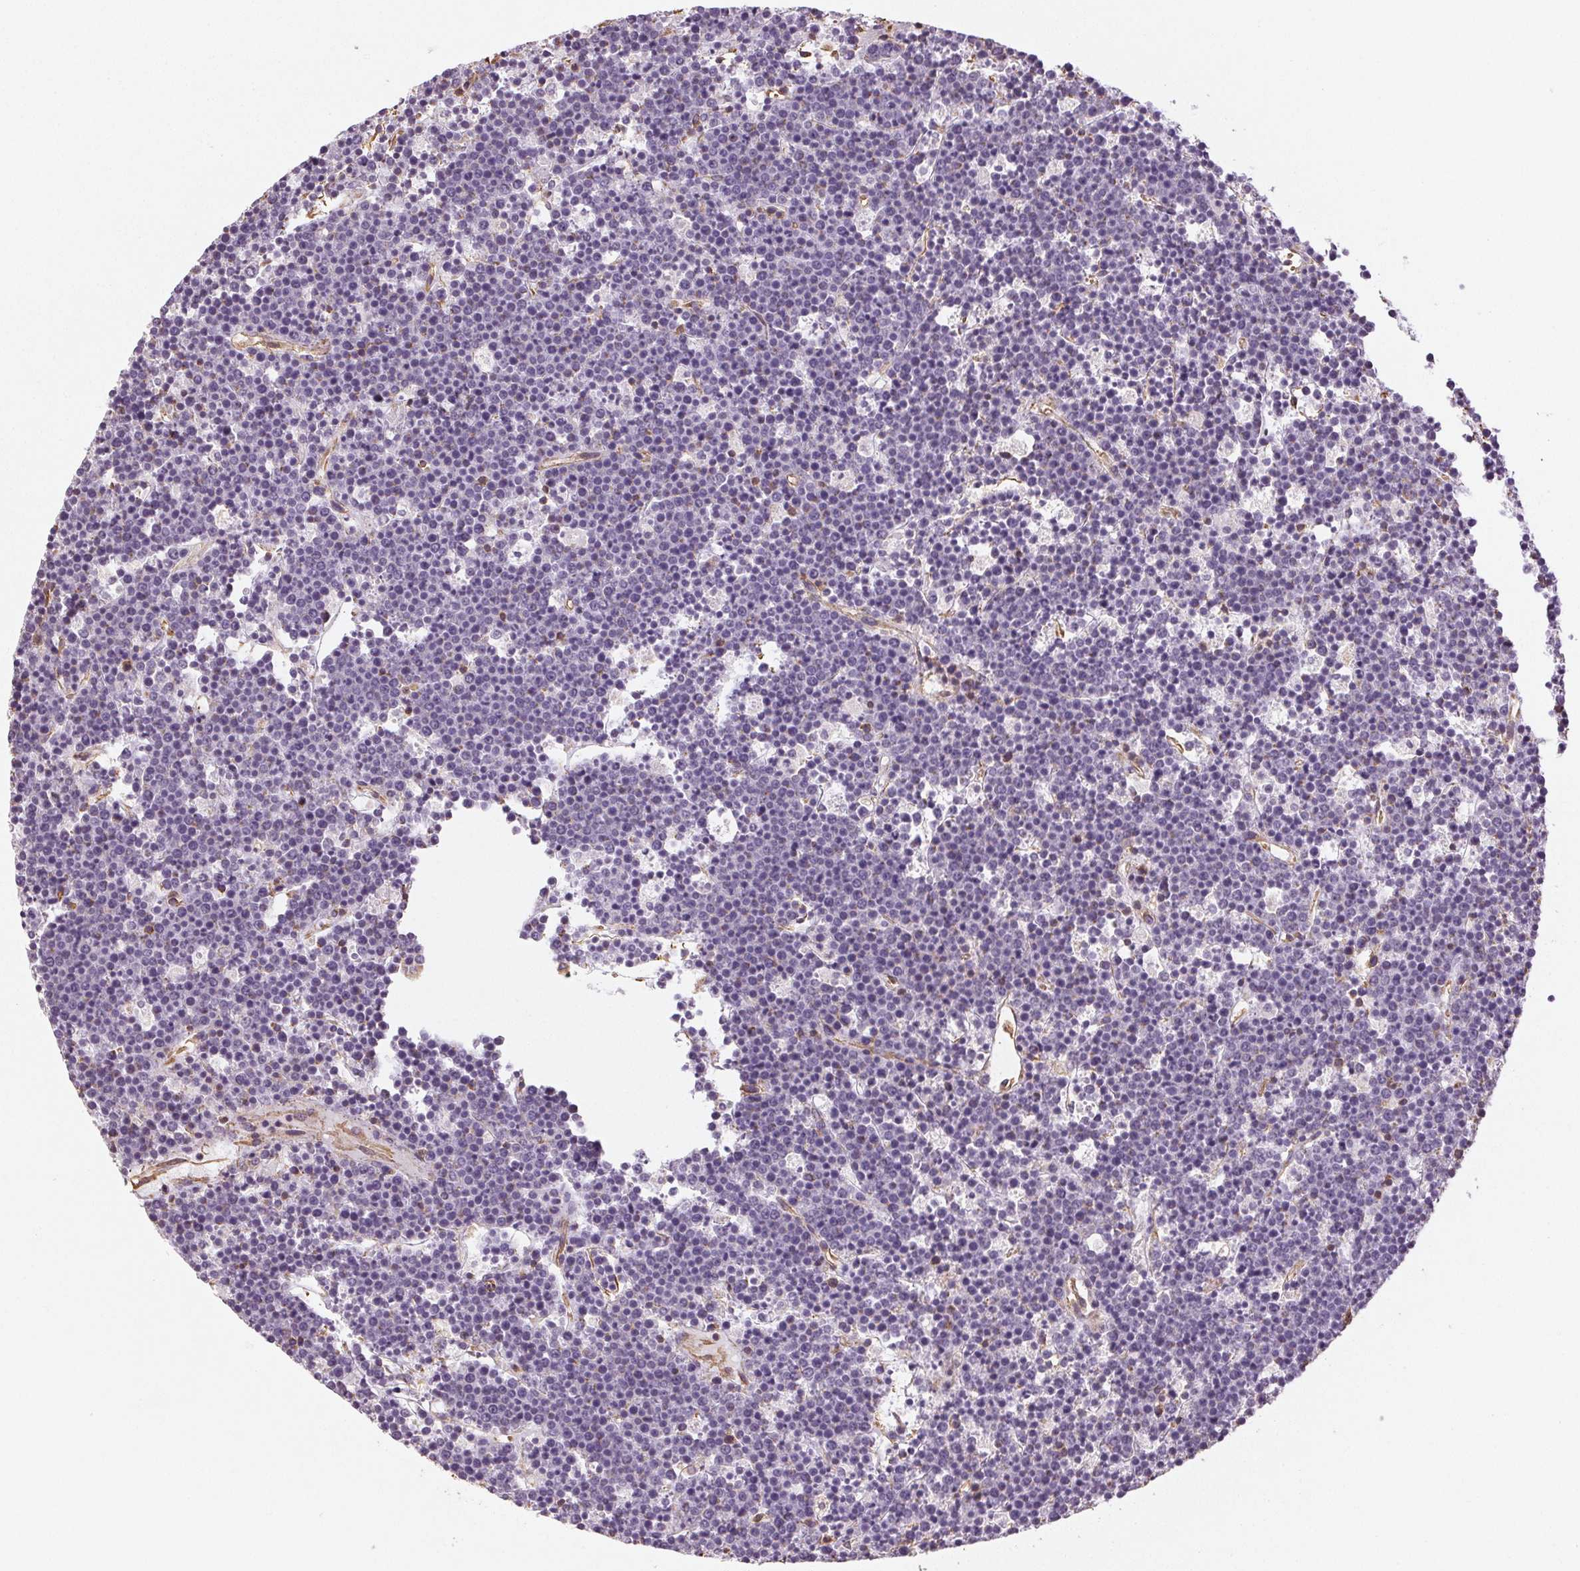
{"staining": {"intensity": "negative", "quantity": "none", "location": "none"}, "tissue": "lymphoma", "cell_type": "Tumor cells", "image_type": "cancer", "snomed": [{"axis": "morphology", "description": "Malignant lymphoma, non-Hodgkin's type, High grade"}, {"axis": "topography", "description": "Ovary"}], "caption": "IHC photomicrograph of neoplastic tissue: lymphoma stained with DAB (3,3'-diaminobenzidine) reveals no significant protein positivity in tumor cells.", "gene": "COL7A1", "patient": {"sex": "female", "age": 56}}